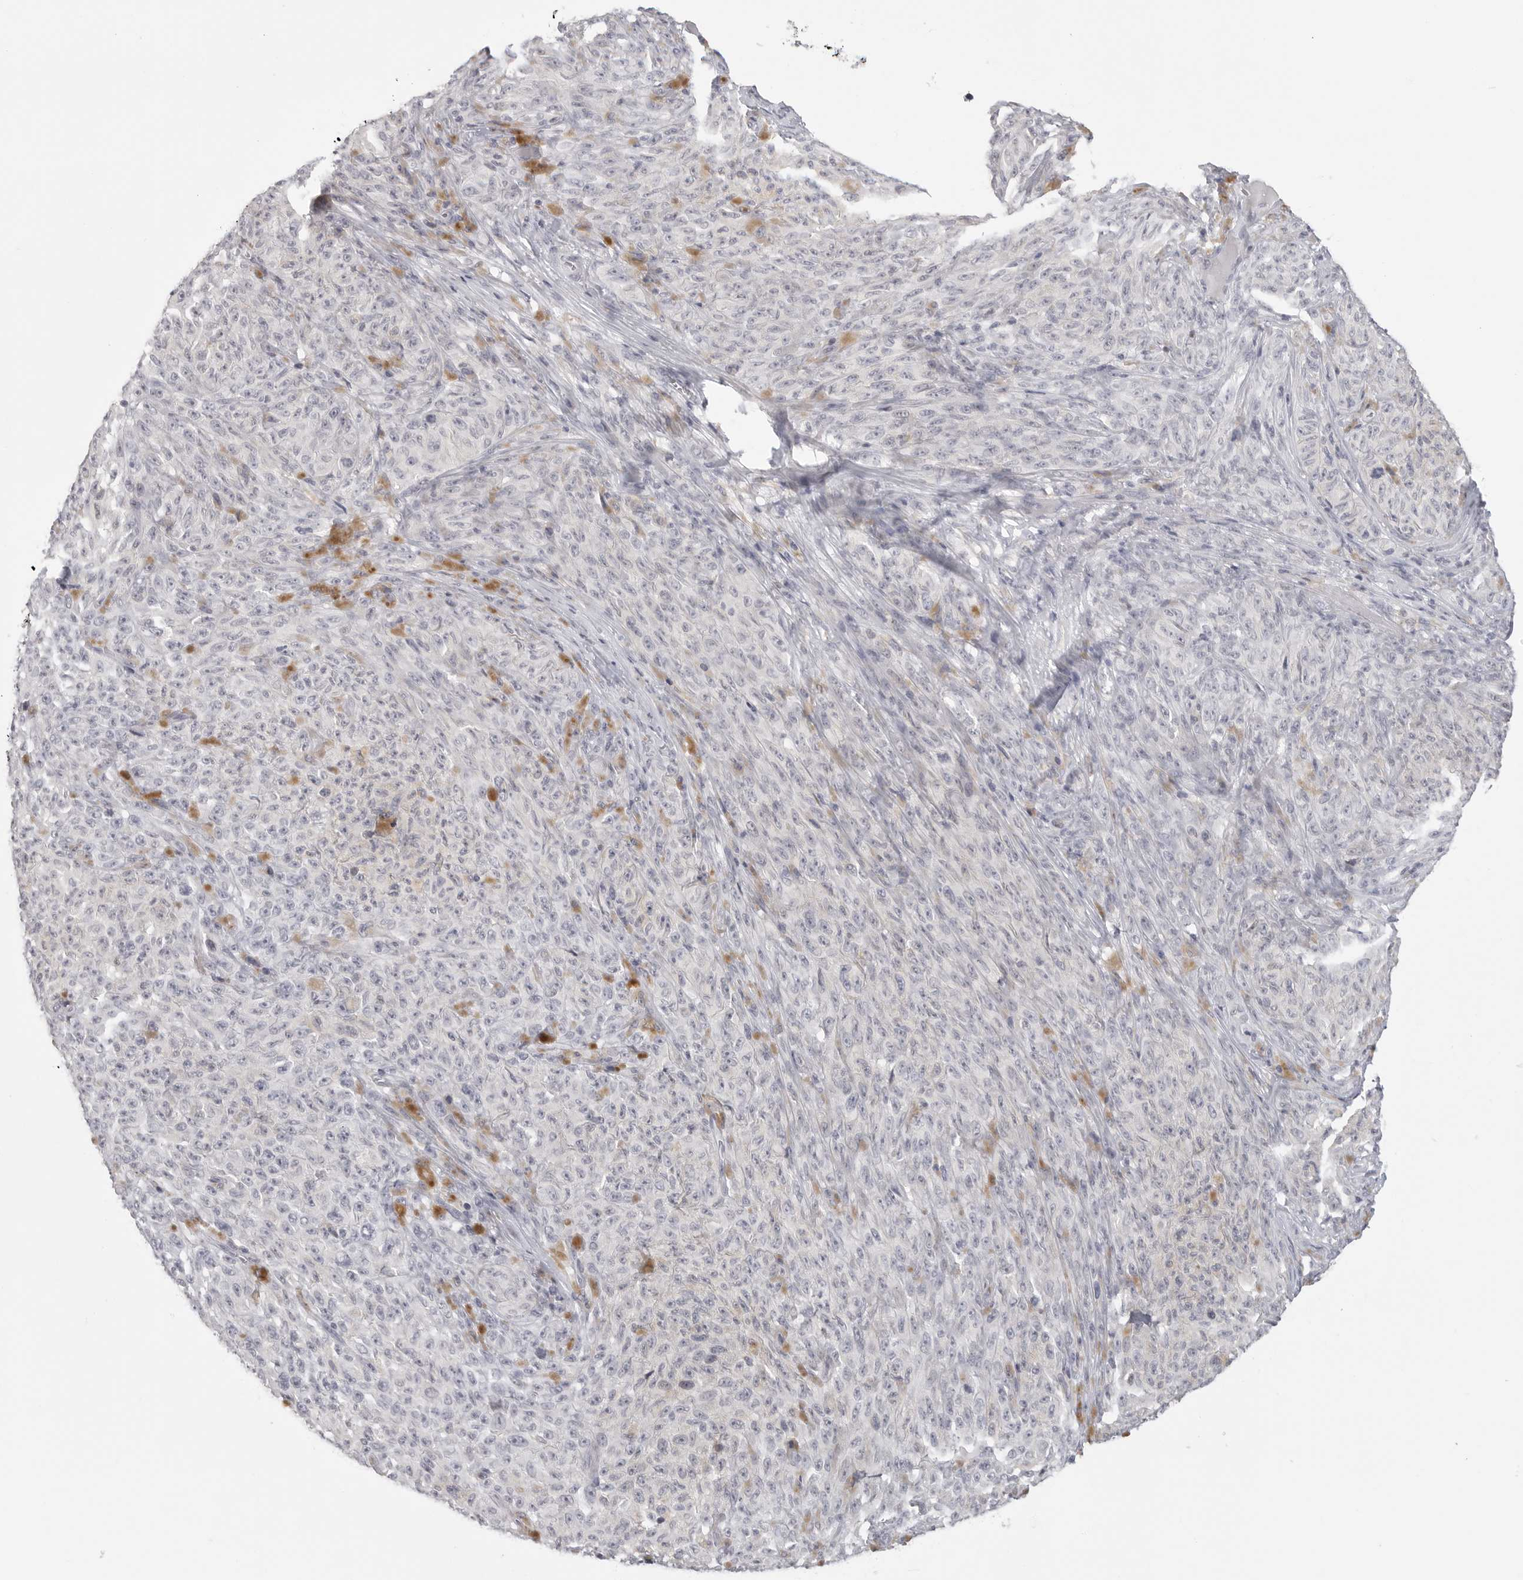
{"staining": {"intensity": "negative", "quantity": "none", "location": "none"}, "tissue": "melanoma", "cell_type": "Tumor cells", "image_type": "cancer", "snomed": [{"axis": "morphology", "description": "Malignant melanoma, NOS"}, {"axis": "topography", "description": "Skin"}], "caption": "Malignant melanoma stained for a protein using IHC reveals no positivity tumor cells.", "gene": "HMGCS2", "patient": {"sex": "female", "age": 82}}